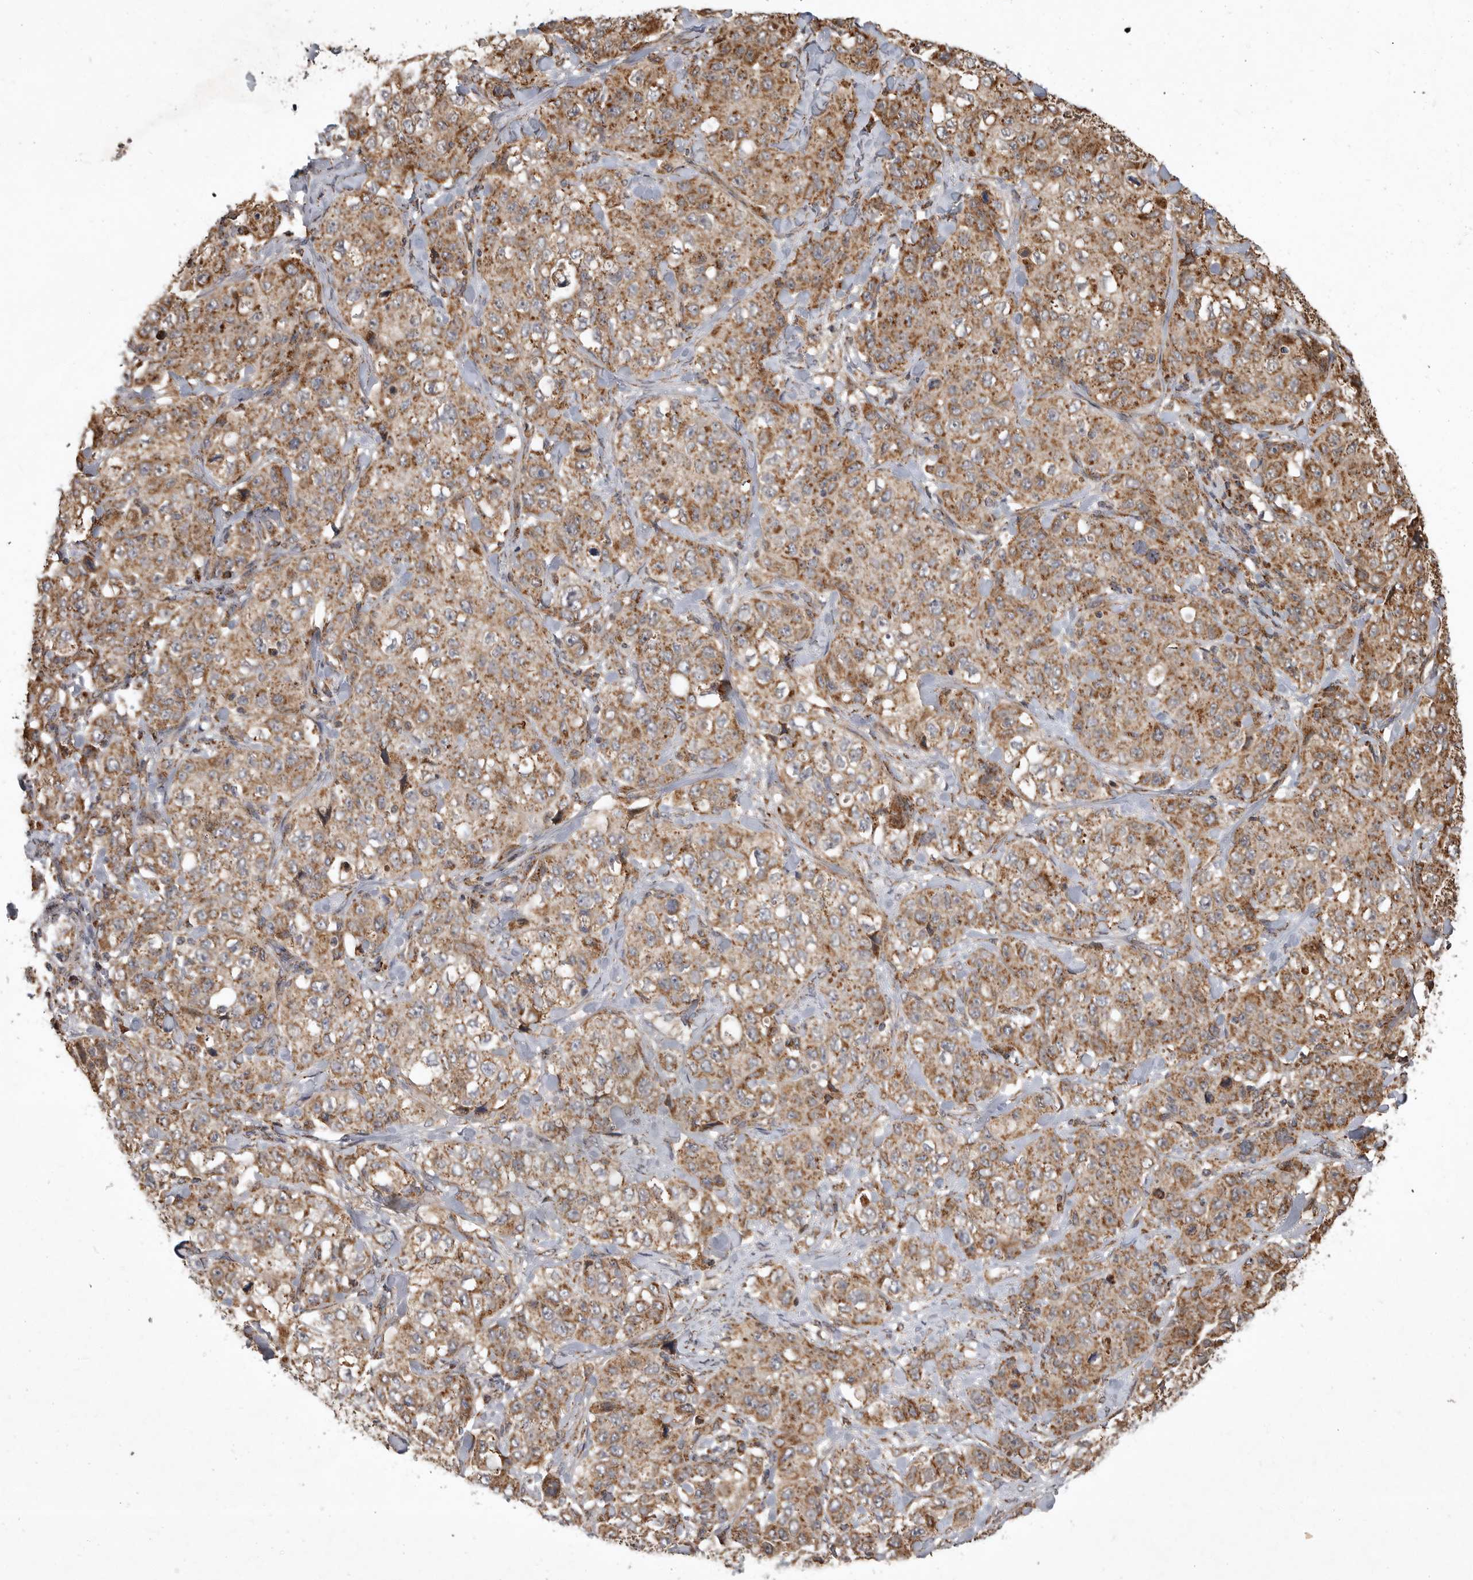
{"staining": {"intensity": "moderate", "quantity": ">75%", "location": "cytoplasmic/membranous"}, "tissue": "stomach cancer", "cell_type": "Tumor cells", "image_type": "cancer", "snomed": [{"axis": "morphology", "description": "Adenocarcinoma, NOS"}, {"axis": "topography", "description": "Stomach"}], "caption": "Adenocarcinoma (stomach) stained for a protein (brown) shows moderate cytoplasmic/membranous positive staining in about >75% of tumor cells.", "gene": "GCNT2", "patient": {"sex": "male", "age": 48}}